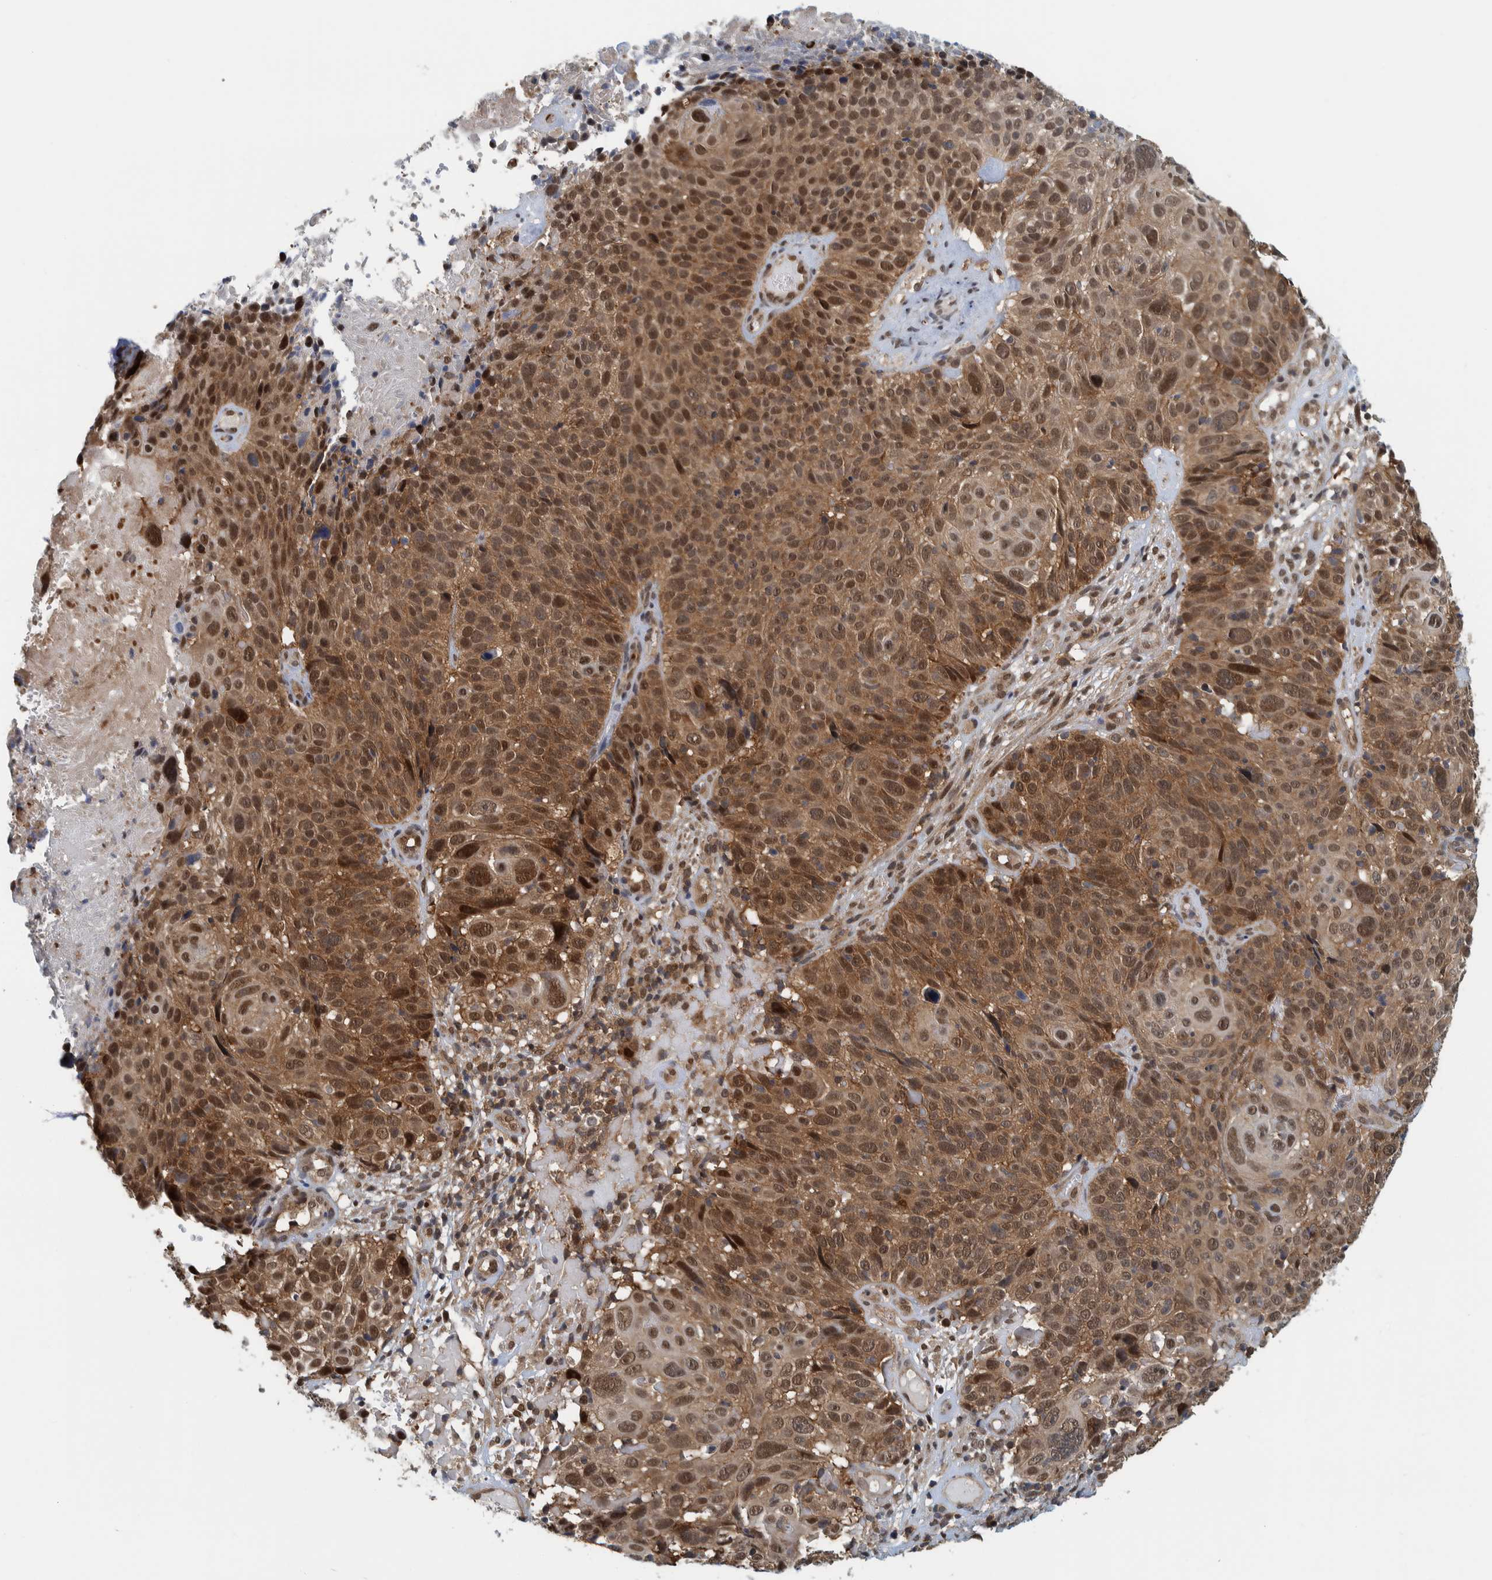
{"staining": {"intensity": "moderate", "quantity": ">75%", "location": "cytoplasmic/membranous,nuclear"}, "tissue": "cervical cancer", "cell_type": "Tumor cells", "image_type": "cancer", "snomed": [{"axis": "morphology", "description": "Squamous cell carcinoma, NOS"}, {"axis": "topography", "description": "Cervix"}], "caption": "DAB (3,3'-diaminobenzidine) immunohistochemical staining of human cervical cancer (squamous cell carcinoma) reveals moderate cytoplasmic/membranous and nuclear protein positivity in approximately >75% of tumor cells.", "gene": "COPS3", "patient": {"sex": "female", "age": 74}}